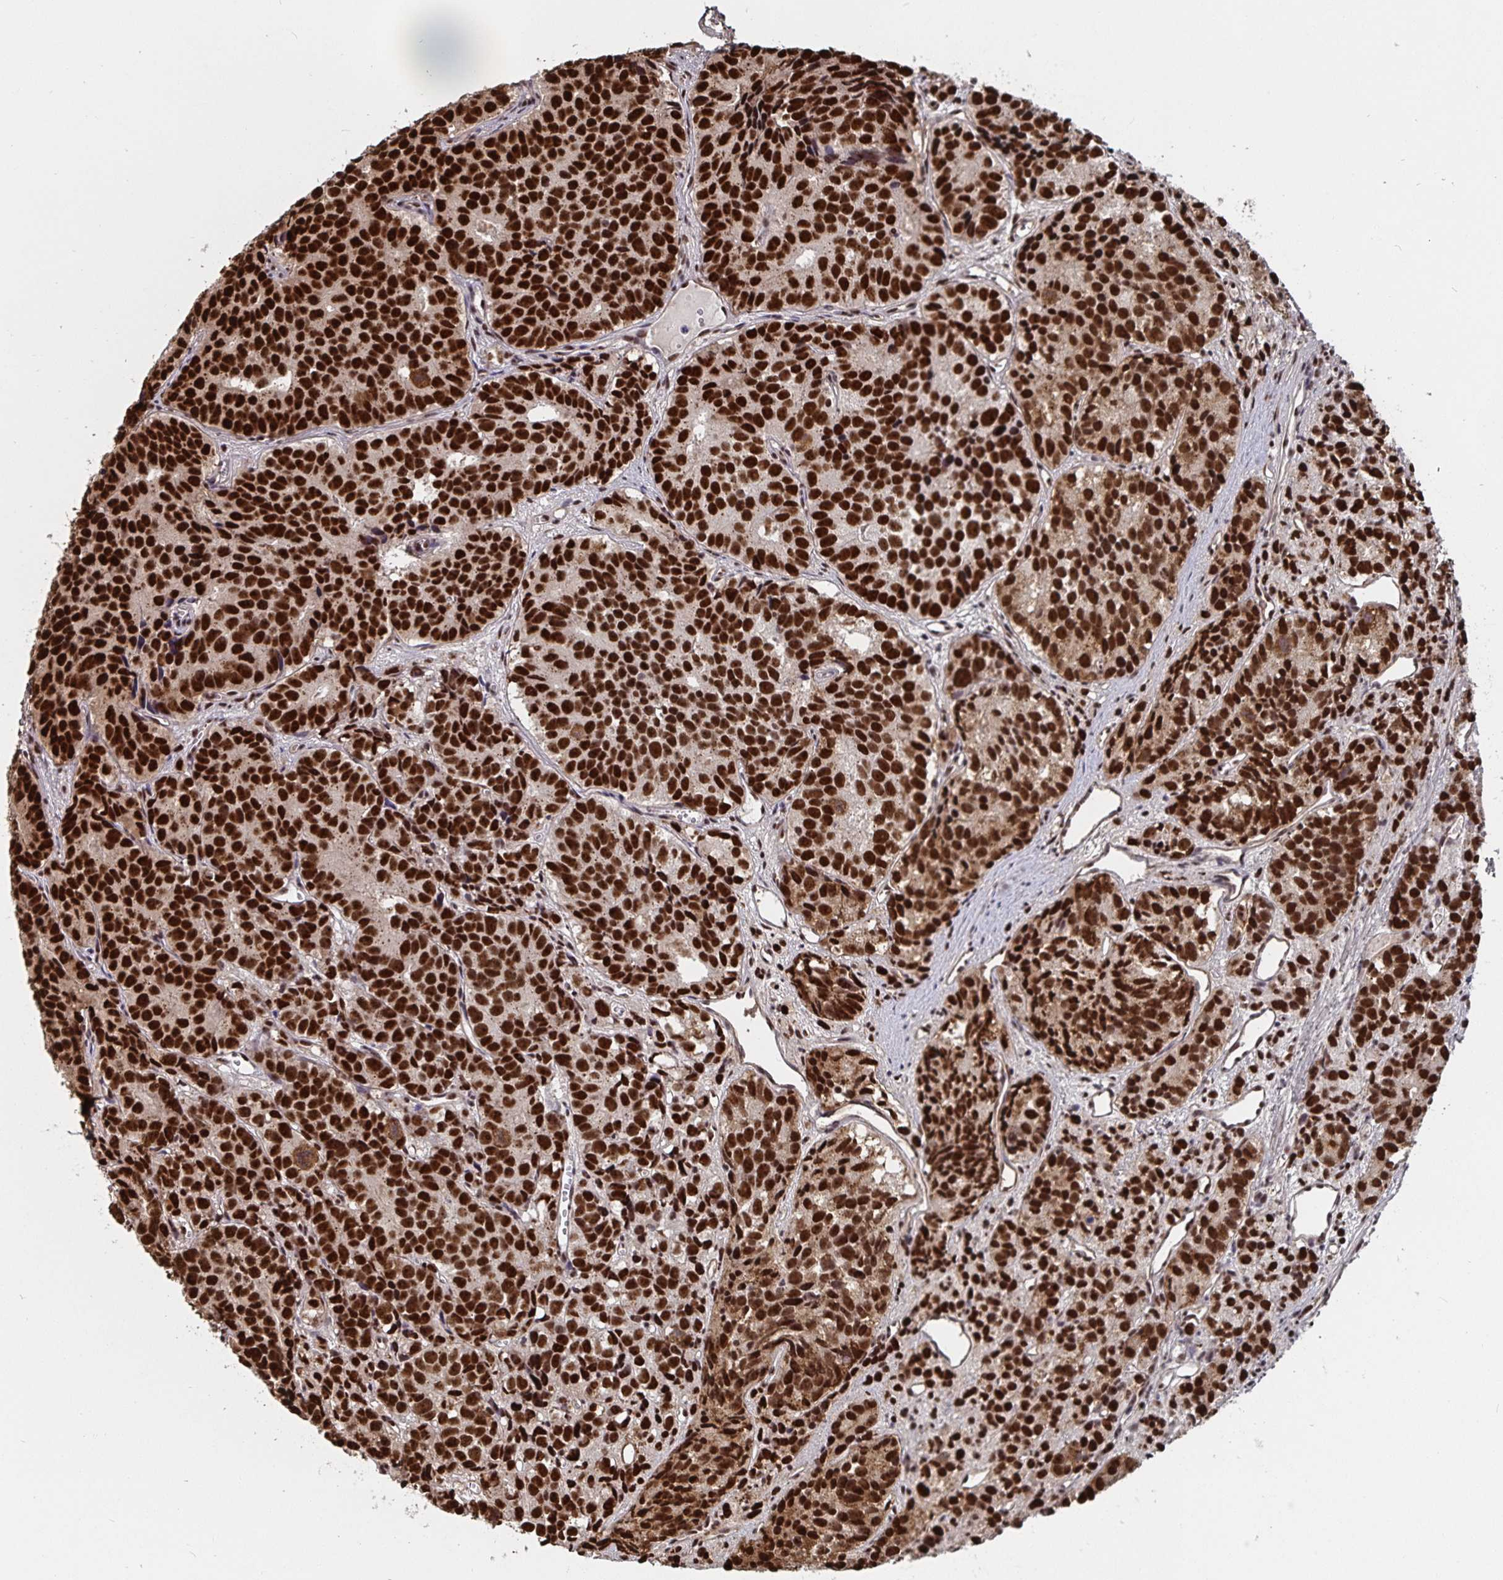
{"staining": {"intensity": "strong", "quantity": ">75%", "location": "nuclear"}, "tissue": "prostate cancer", "cell_type": "Tumor cells", "image_type": "cancer", "snomed": [{"axis": "morphology", "description": "Adenocarcinoma, High grade"}, {"axis": "topography", "description": "Prostate"}], "caption": "IHC photomicrograph of neoplastic tissue: human prostate cancer stained using IHC displays high levels of strong protein expression localized specifically in the nuclear of tumor cells, appearing as a nuclear brown color.", "gene": "LAS1L", "patient": {"sex": "male", "age": 77}}